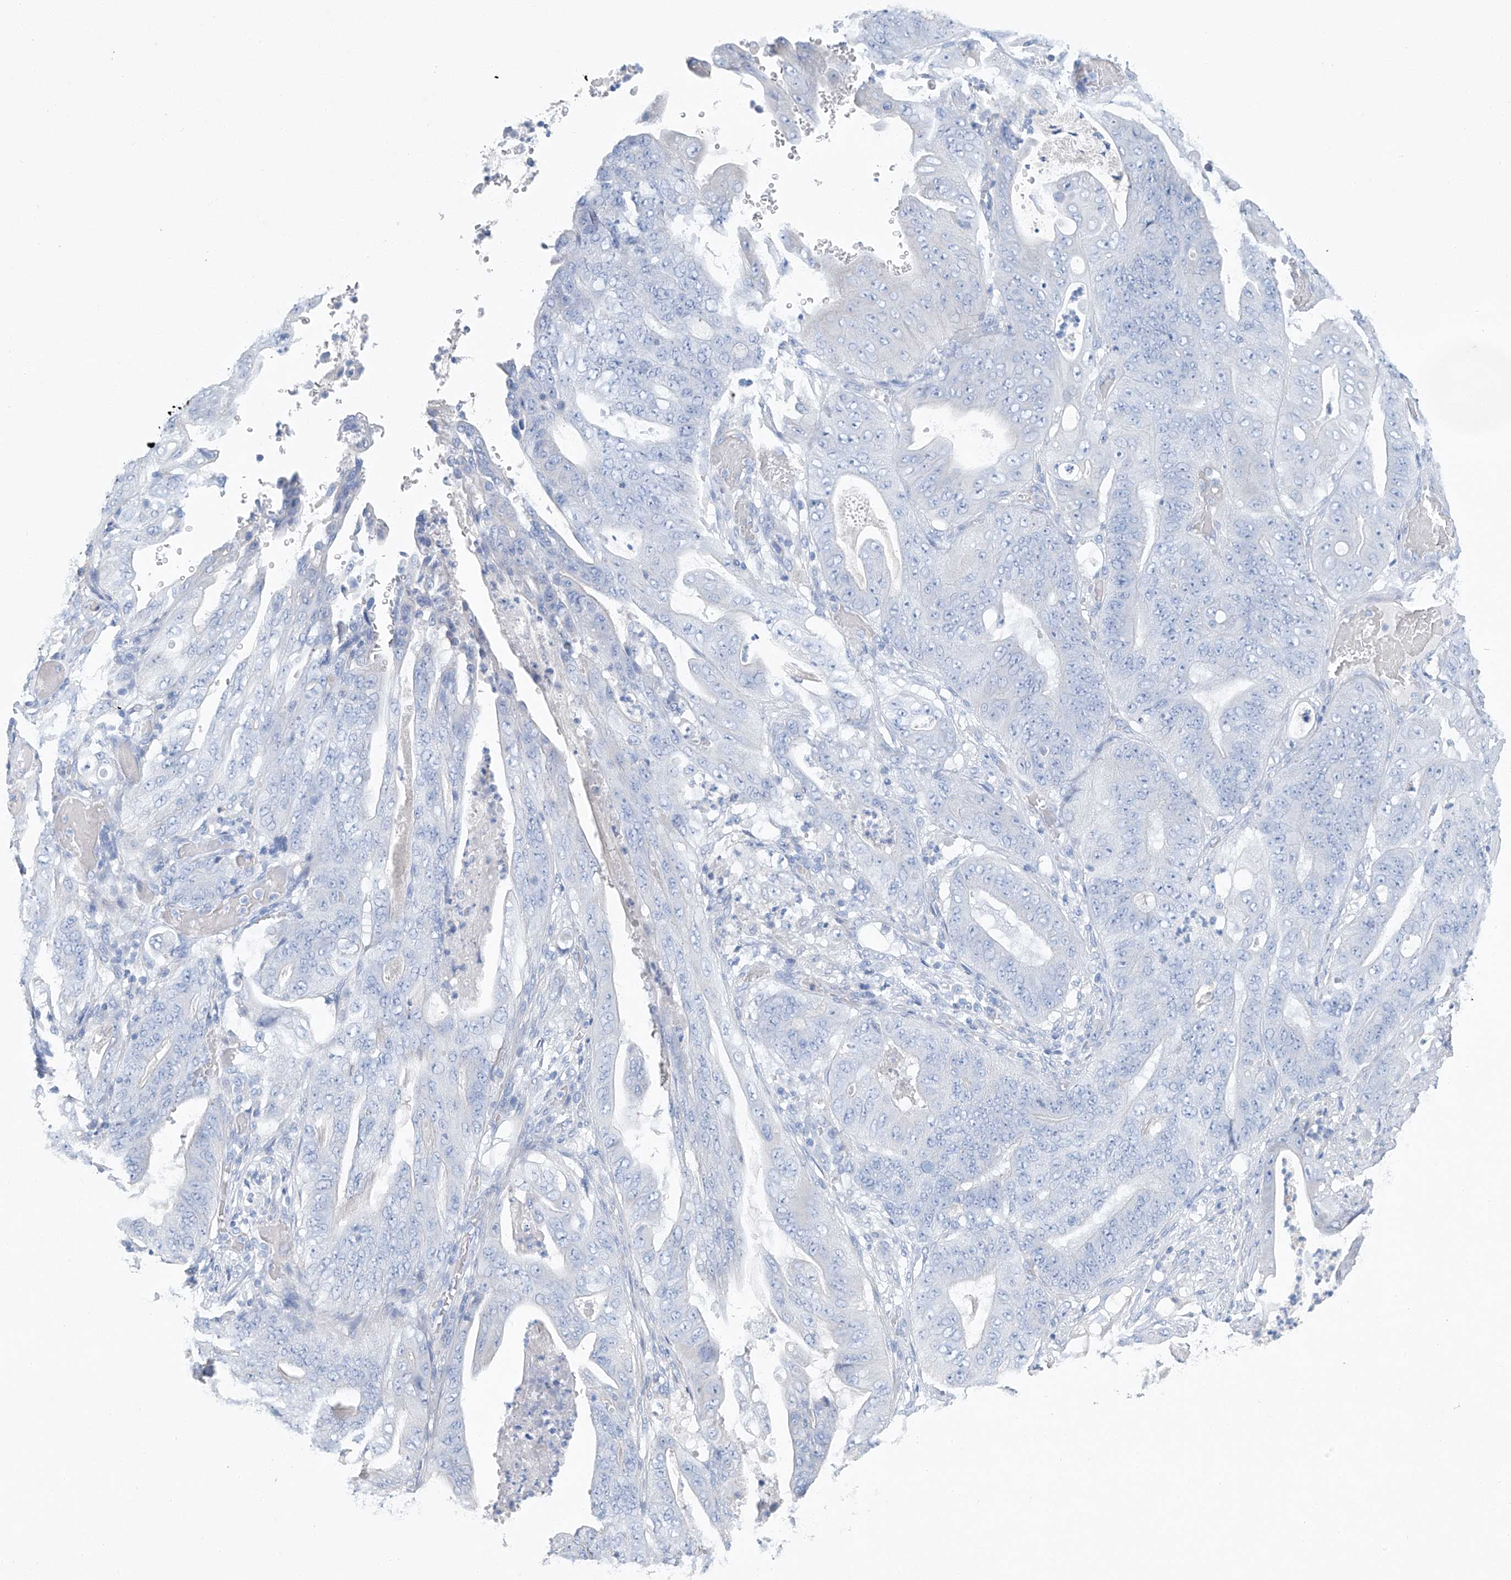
{"staining": {"intensity": "negative", "quantity": "none", "location": "none"}, "tissue": "stomach cancer", "cell_type": "Tumor cells", "image_type": "cancer", "snomed": [{"axis": "morphology", "description": "Adenocarcinoma, NOS"}, {"axis": "topography", "description": "Stomach"}], "caption": "Protein analysis of stomach cancer (adenocarcinoma) shows no significant positivity in tumor cells.", "gene": "C1orf87", "patient": {"sex": "female", "age": 73}}